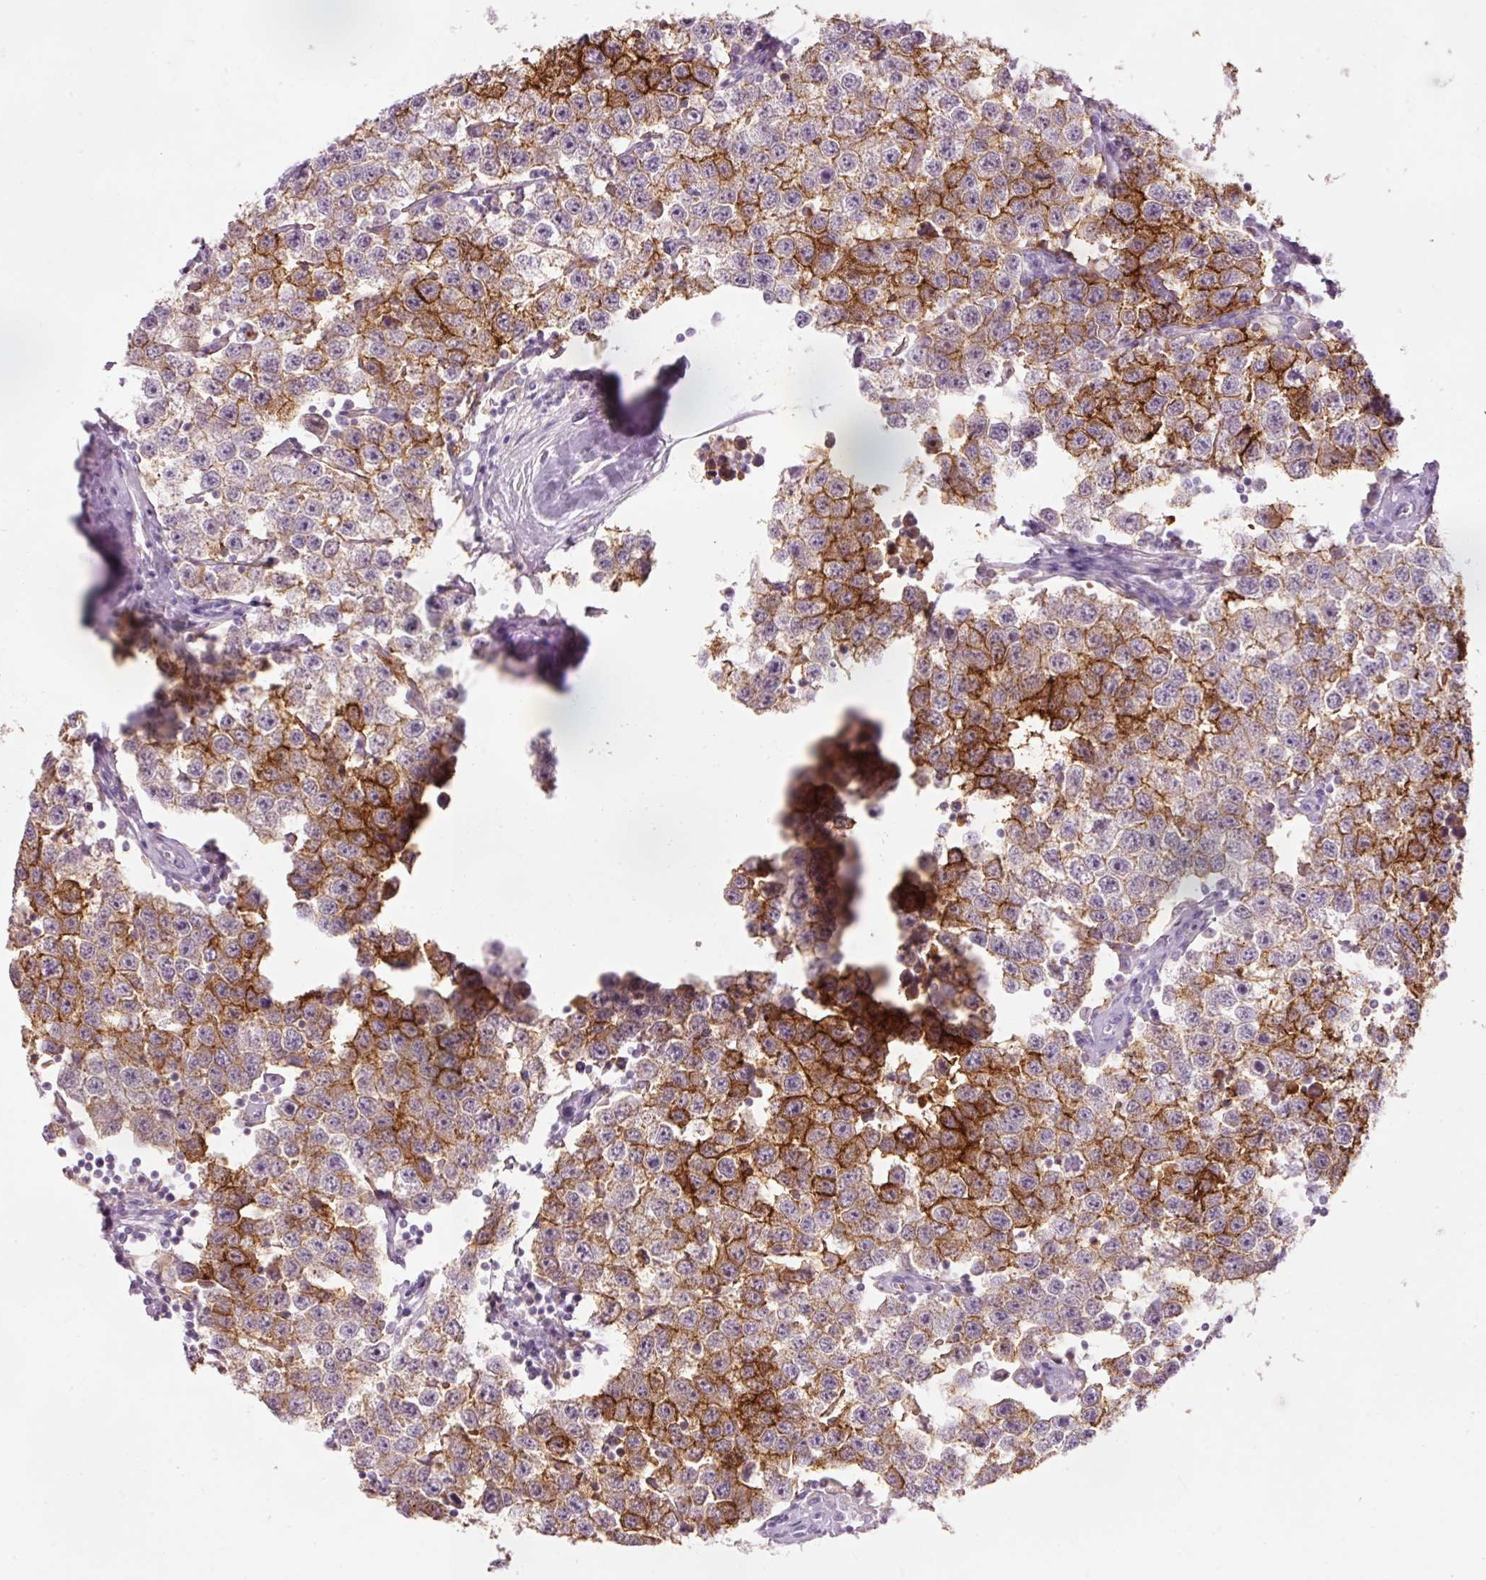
{"staining": {"intensity": "strong", "quantity": "25%-75%", "location": "cytoplasmic/membranous"}, "tissue": "testis cancer", "cell_type": "Tumor cells", "image_type": "cancer", "snomed": [{"axis": "morphology", "description": "Seminoma, NOS"}, {"axis": "topography", "description": "Testis"}], "caption": "An immunohistochemistry image of neoplastic tissue is shown. Protein staining in brown highlights strong cytoplasmic/membranous positivity in testis cancer (seminoma) within tumor cells.", "gene": "DHRS11", "patient": {"sex": "male", "age": 34}}